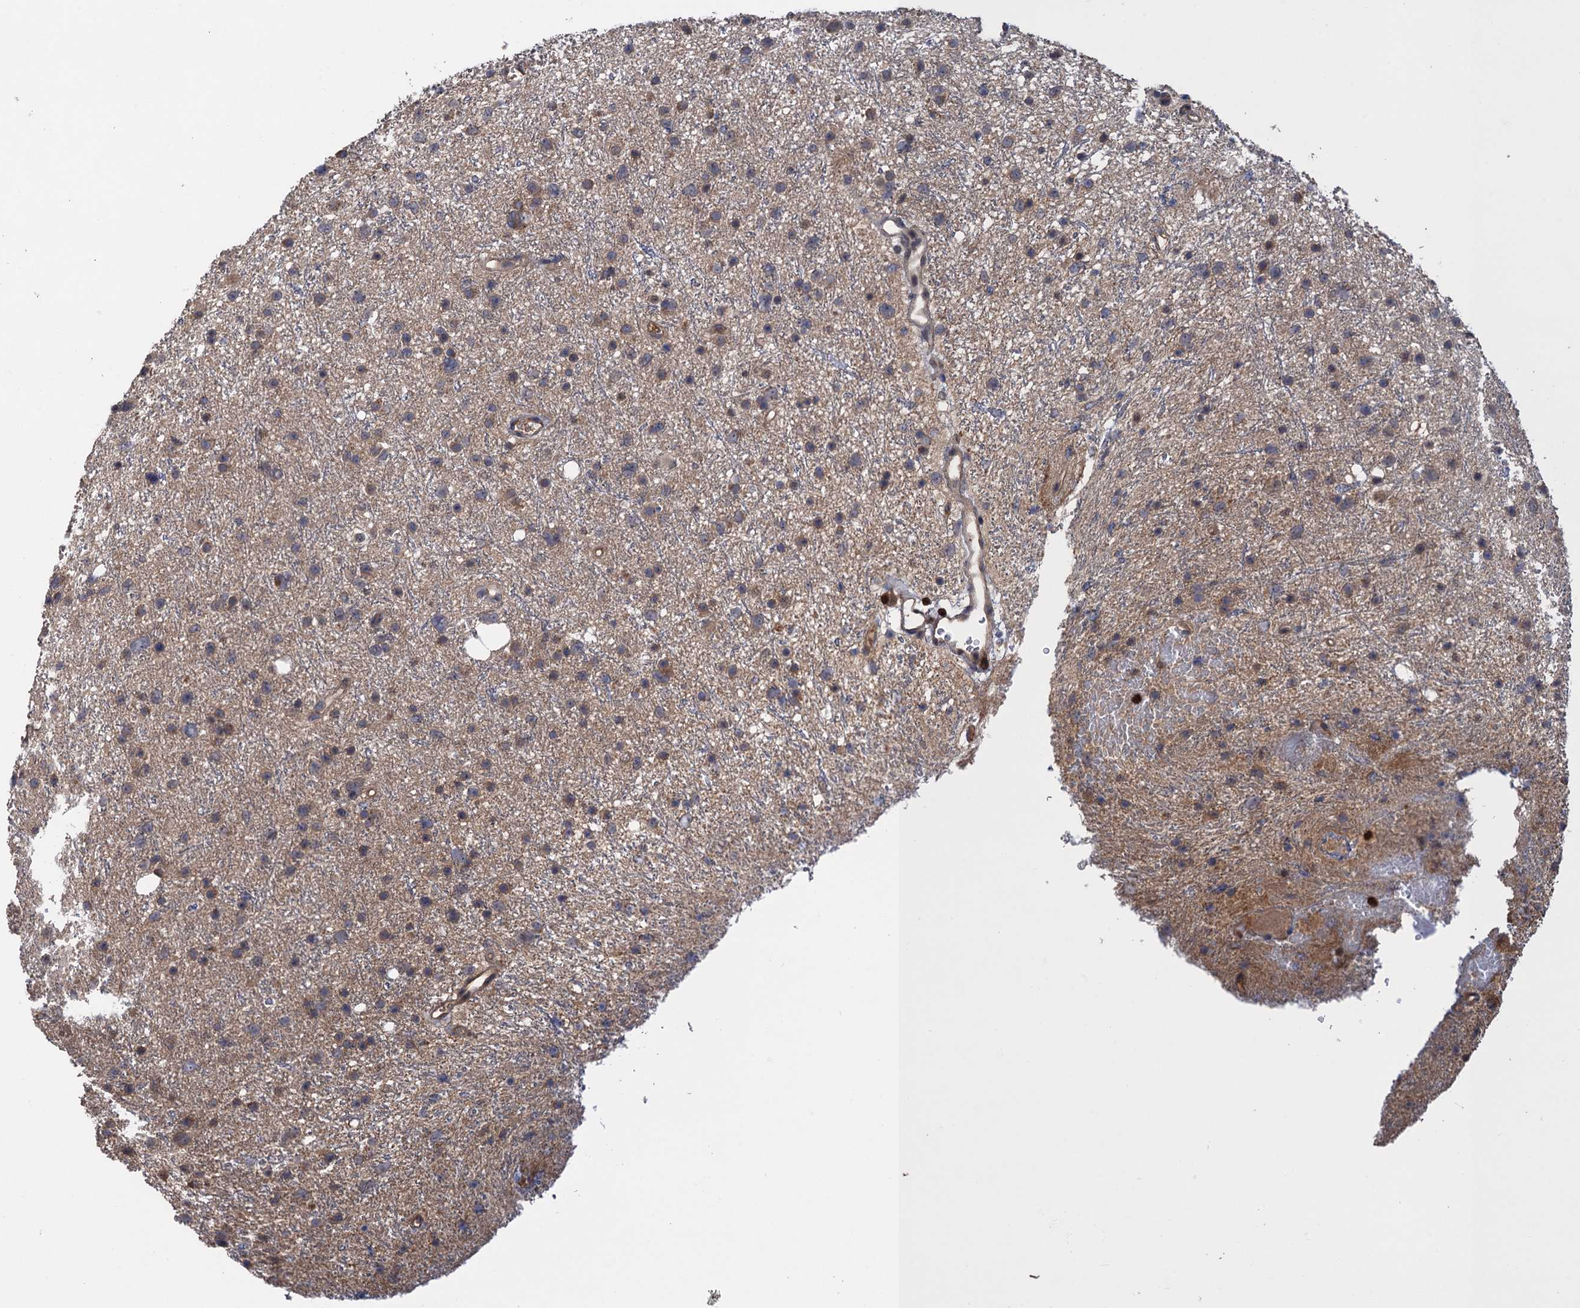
{"staining": {"intensity": "weak", "quantity": "25%-75%", "location": "cytoplasmic/membranous"}, "tissue": "glioma", "cell_type": "Tumor cells", "image_type": "cancer", "snomed": [{"axis": "morphology", "description": "Glioma, malignant, Low grade"}, {"axis": "topography", "description": "Cerebral cortex"}], "caption": "An immunohistochemistry (IHC) image of neoplastic tissue is shown. Protein staining in brown shows weak cytoplasmic/membranous positivity in glioma within tumor cells. (brown staining indicates protein expression, while blue staining denotes nuclei).", "gene": "DGKA", "patient": {"sex": "female", "age": 39}}